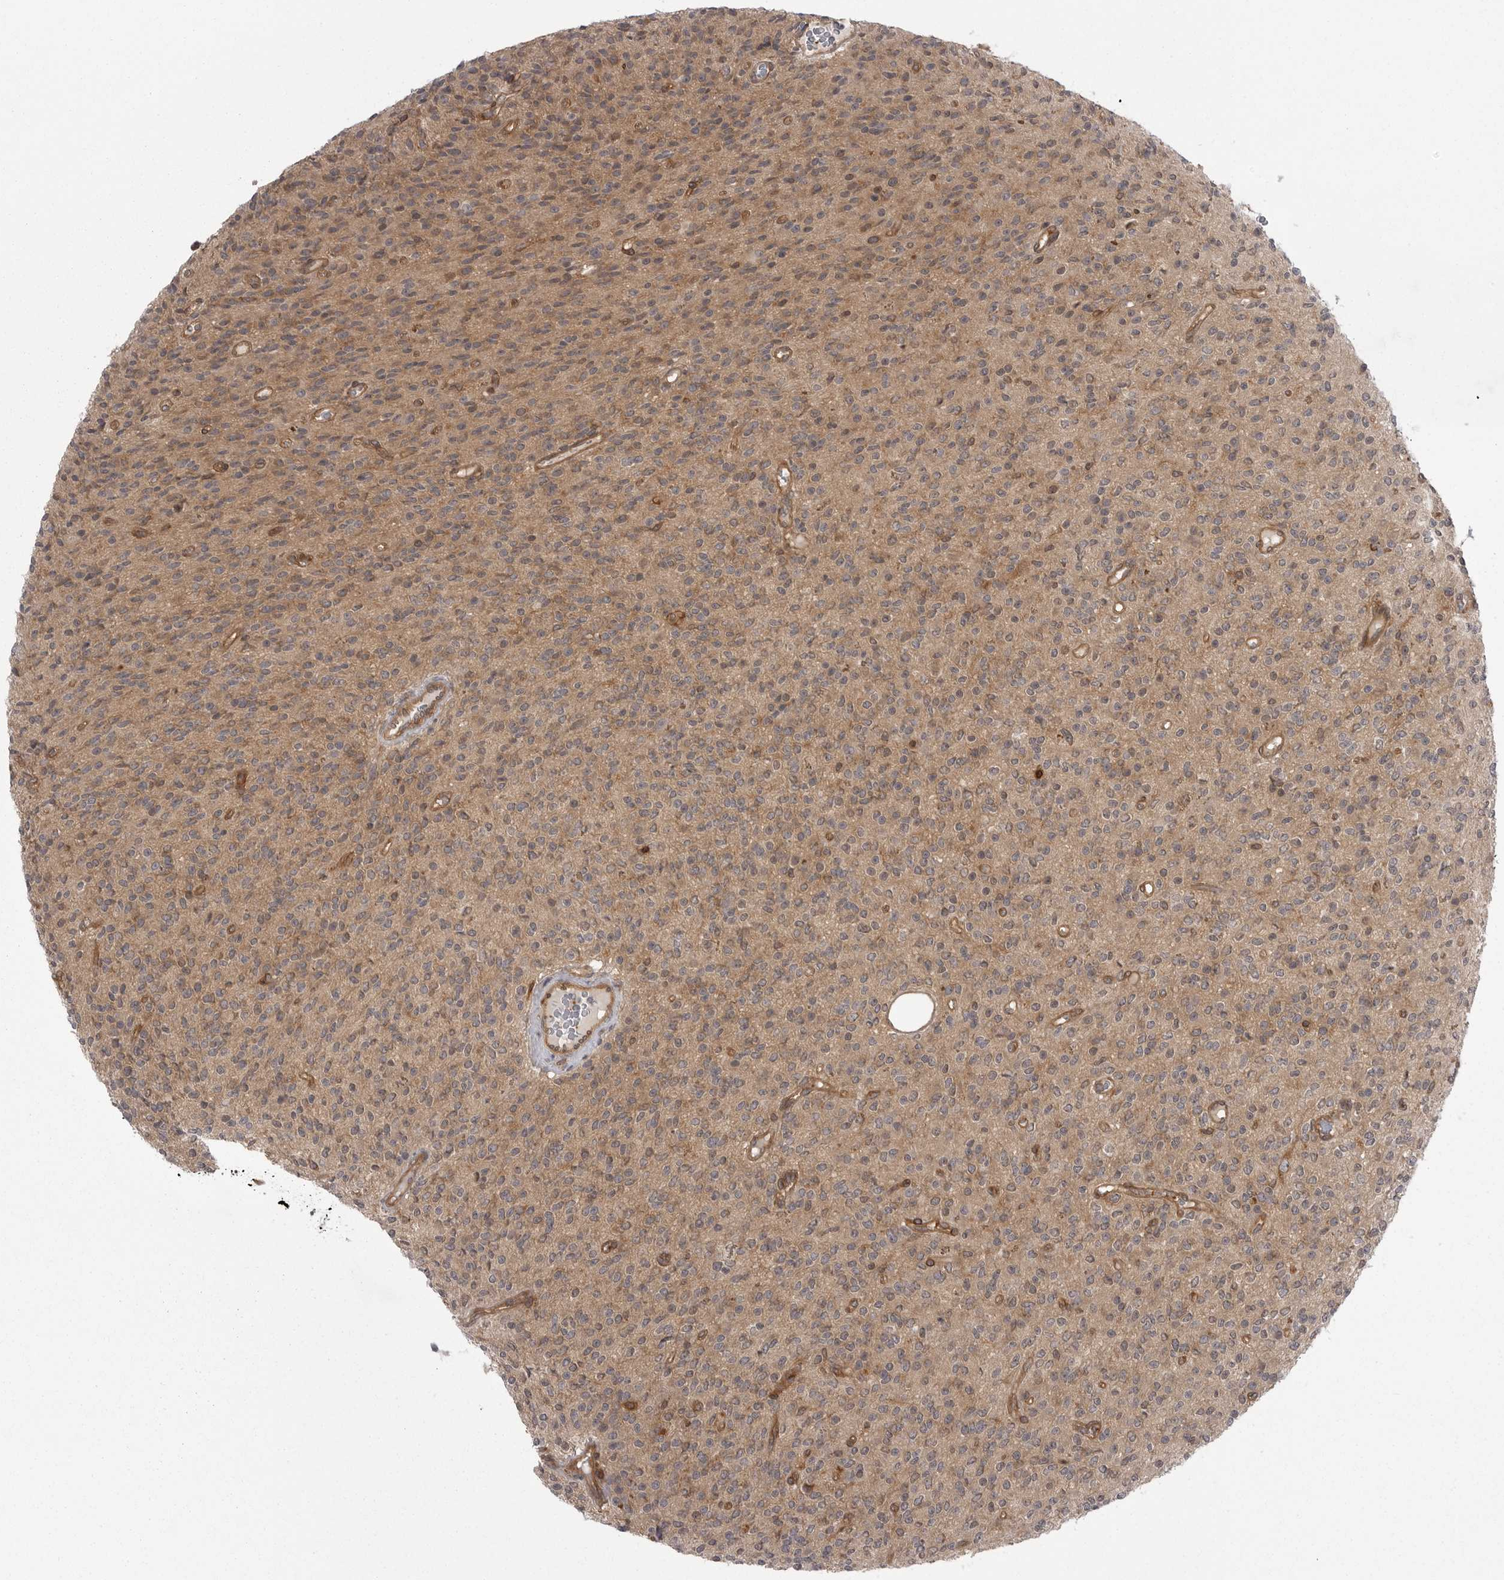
{"staining": {"intensity": "weak", "quantity": "25%-75%", "location": "cytoplasmic/membranous"}, "tissue": "glioma", "cell_type": "Tumor cells", "image_type": "cancer", "snomed": [{"axis": "morphology", "description": "Glioma, malignant, High grade"}, {"axis": "topography", "description": "Brain"}], "caption": "Immunohistochemical staining of glioma reveals weak cytoplasmic/membranous protein positivity in approximately 25%-75% of tumor cells.", "gene": "STK24", "patient": {"sex": "male", "age": 34}}